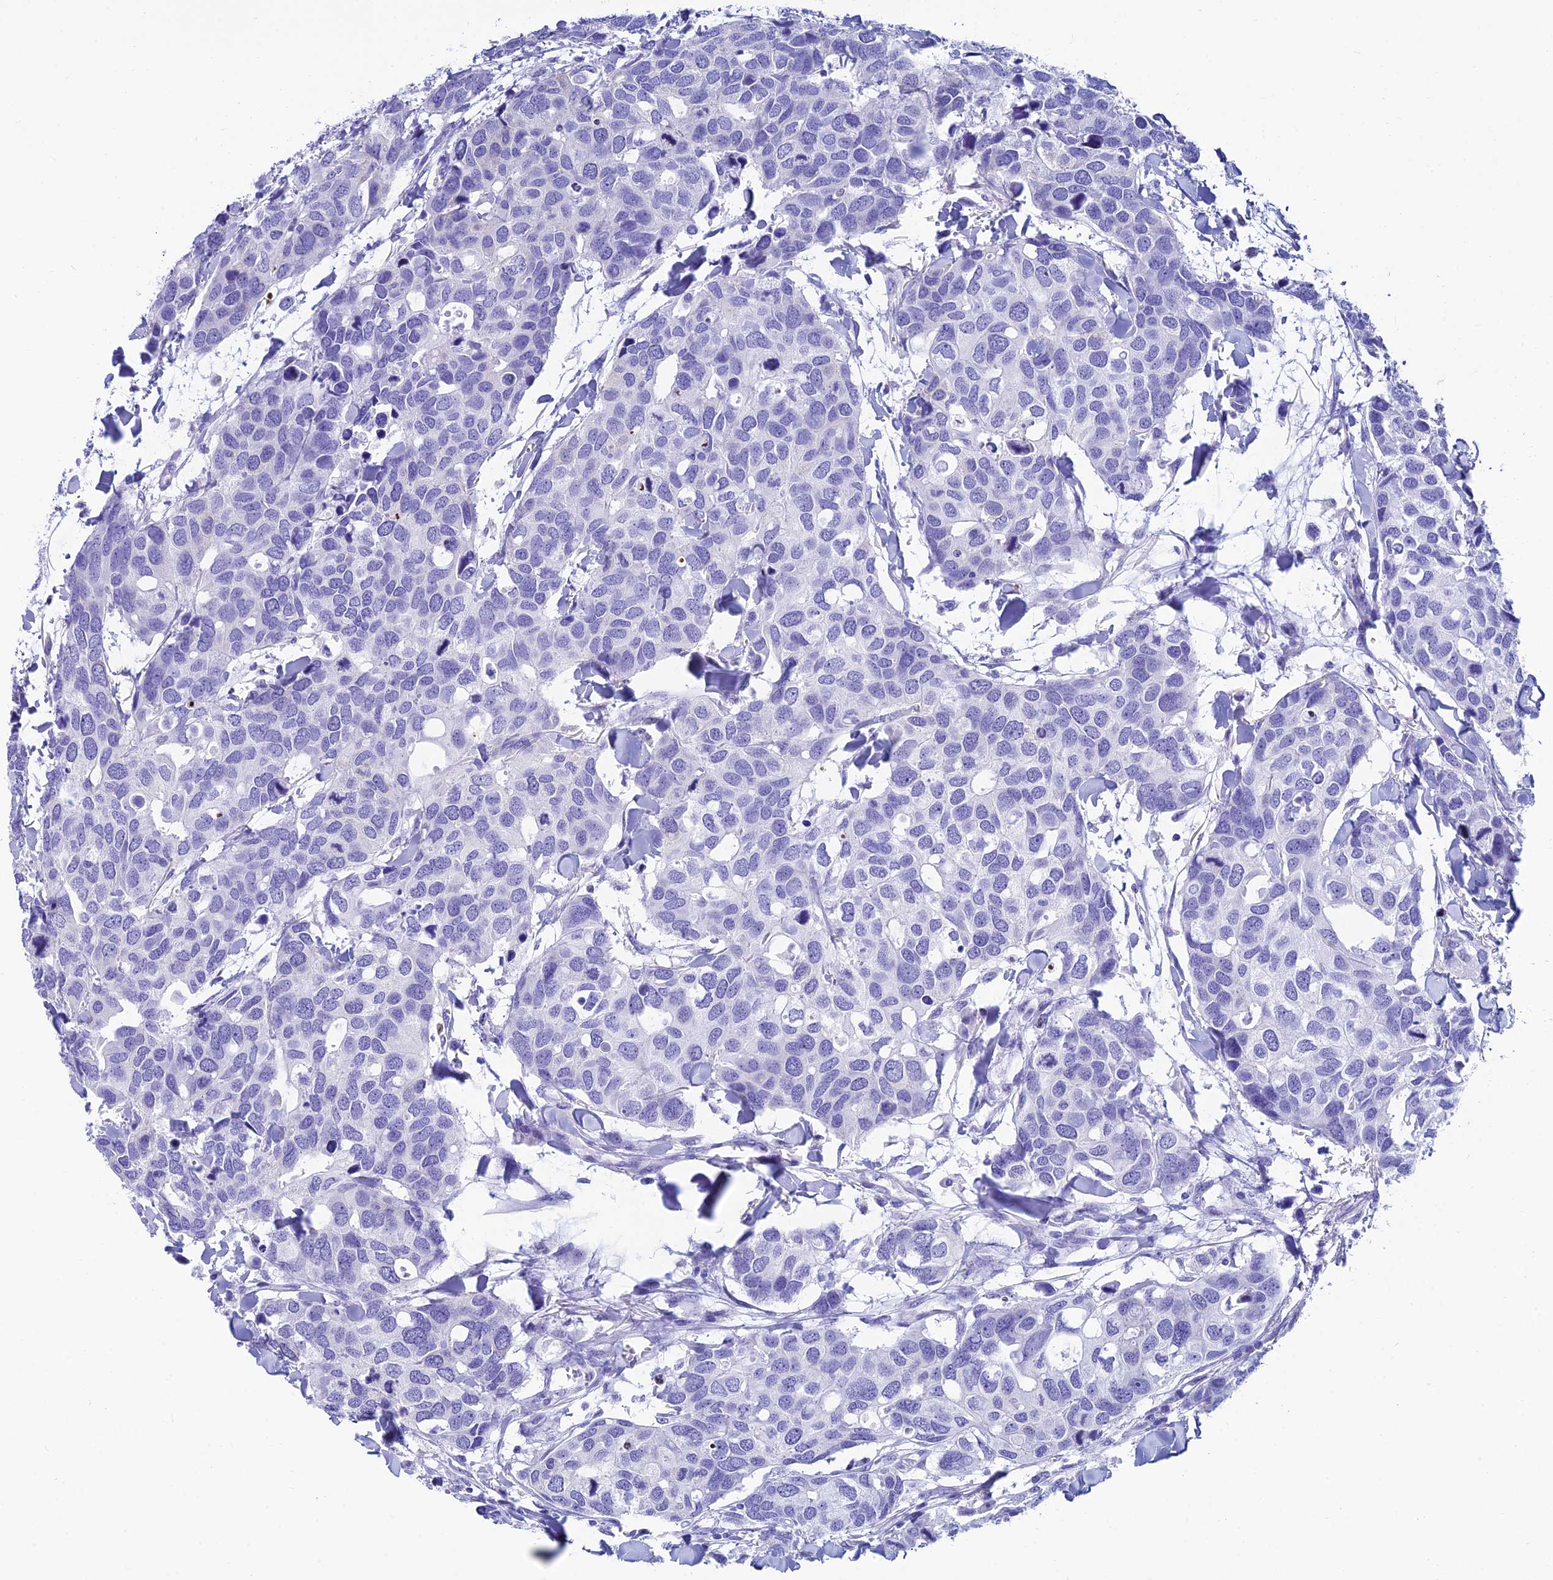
{"staining": {"intensity": "negative", "quantity": "none", "location": "none"}, "tissue": "breast cancer", "cell_type": "Tumor cells", "image_type": "cancer", "snomed": [{"axis": "morphology", "description": "Duct carcinoma"}, {"axis": "topography", "description": "Breast"}], "caption": "An immunohistochemistry image of breast cancer (infiltrating ductal carcinoma) is shown. There is no staining in tumor cells of breast cancer (infiltrating ductal carcinoma).", "gene": "REEP4", "patient": {"sex": "female", "age": 83}}